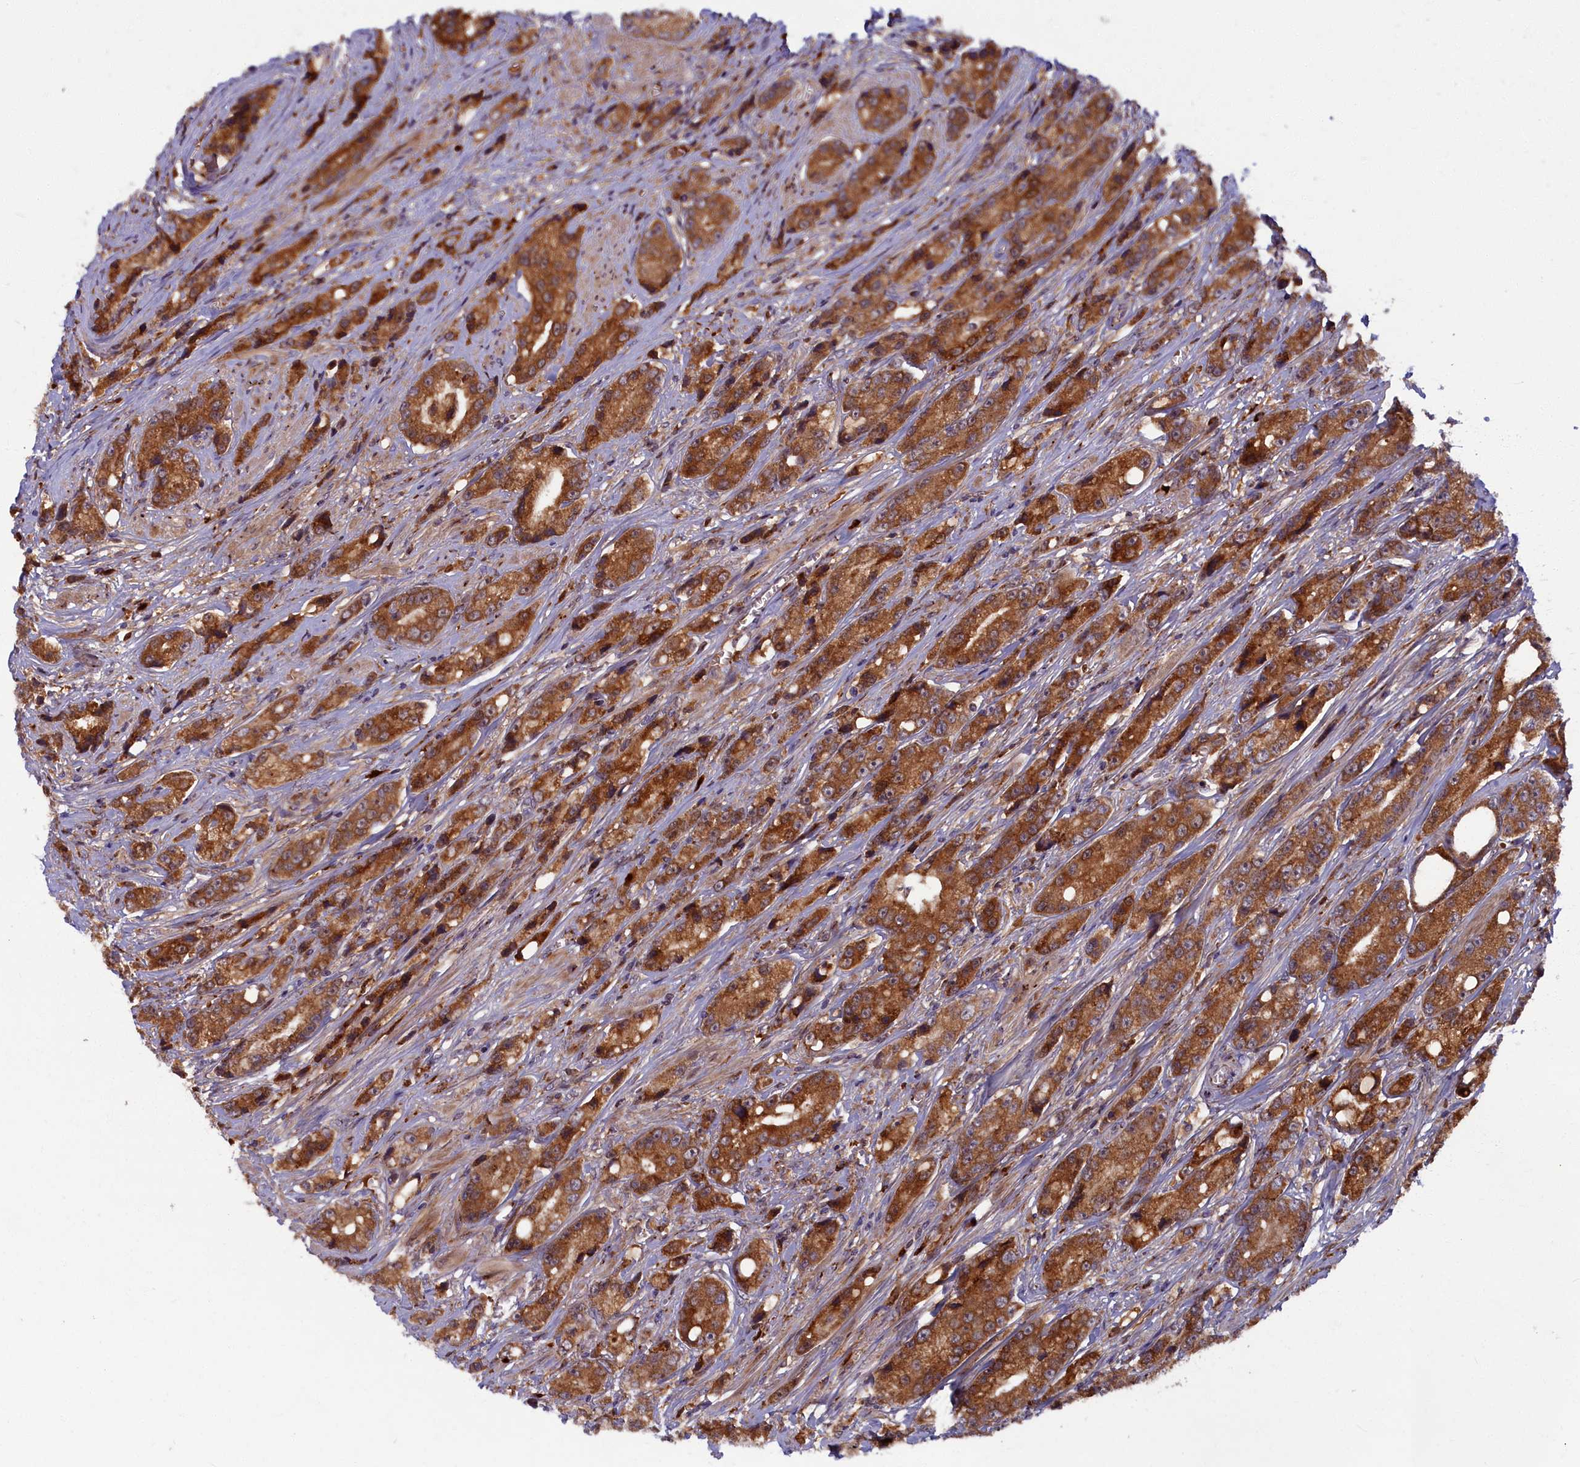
{"staining": {"intensity": "moderate", "quantity": ">75%", "location": "cytoplasmic/membranous"}, "tissue": "prostate cancer", "cell_type": "Tumor cells", "image_type": "cancer", "snomed": [{"axis": "morphology", "description": "Adenocarcinoma, High grade"}, {"axis": "topography", "description": "Prostate"}], "caption": "Human prostate cancer (adenocarcinoma (high-grade)) stained with a brown dye exhibits moderate cytoplasmic/membranous positive expression in about >75% of tumor cells.", "gene": "BLVRB", "patient": {"sex": "male", "age": 74}}